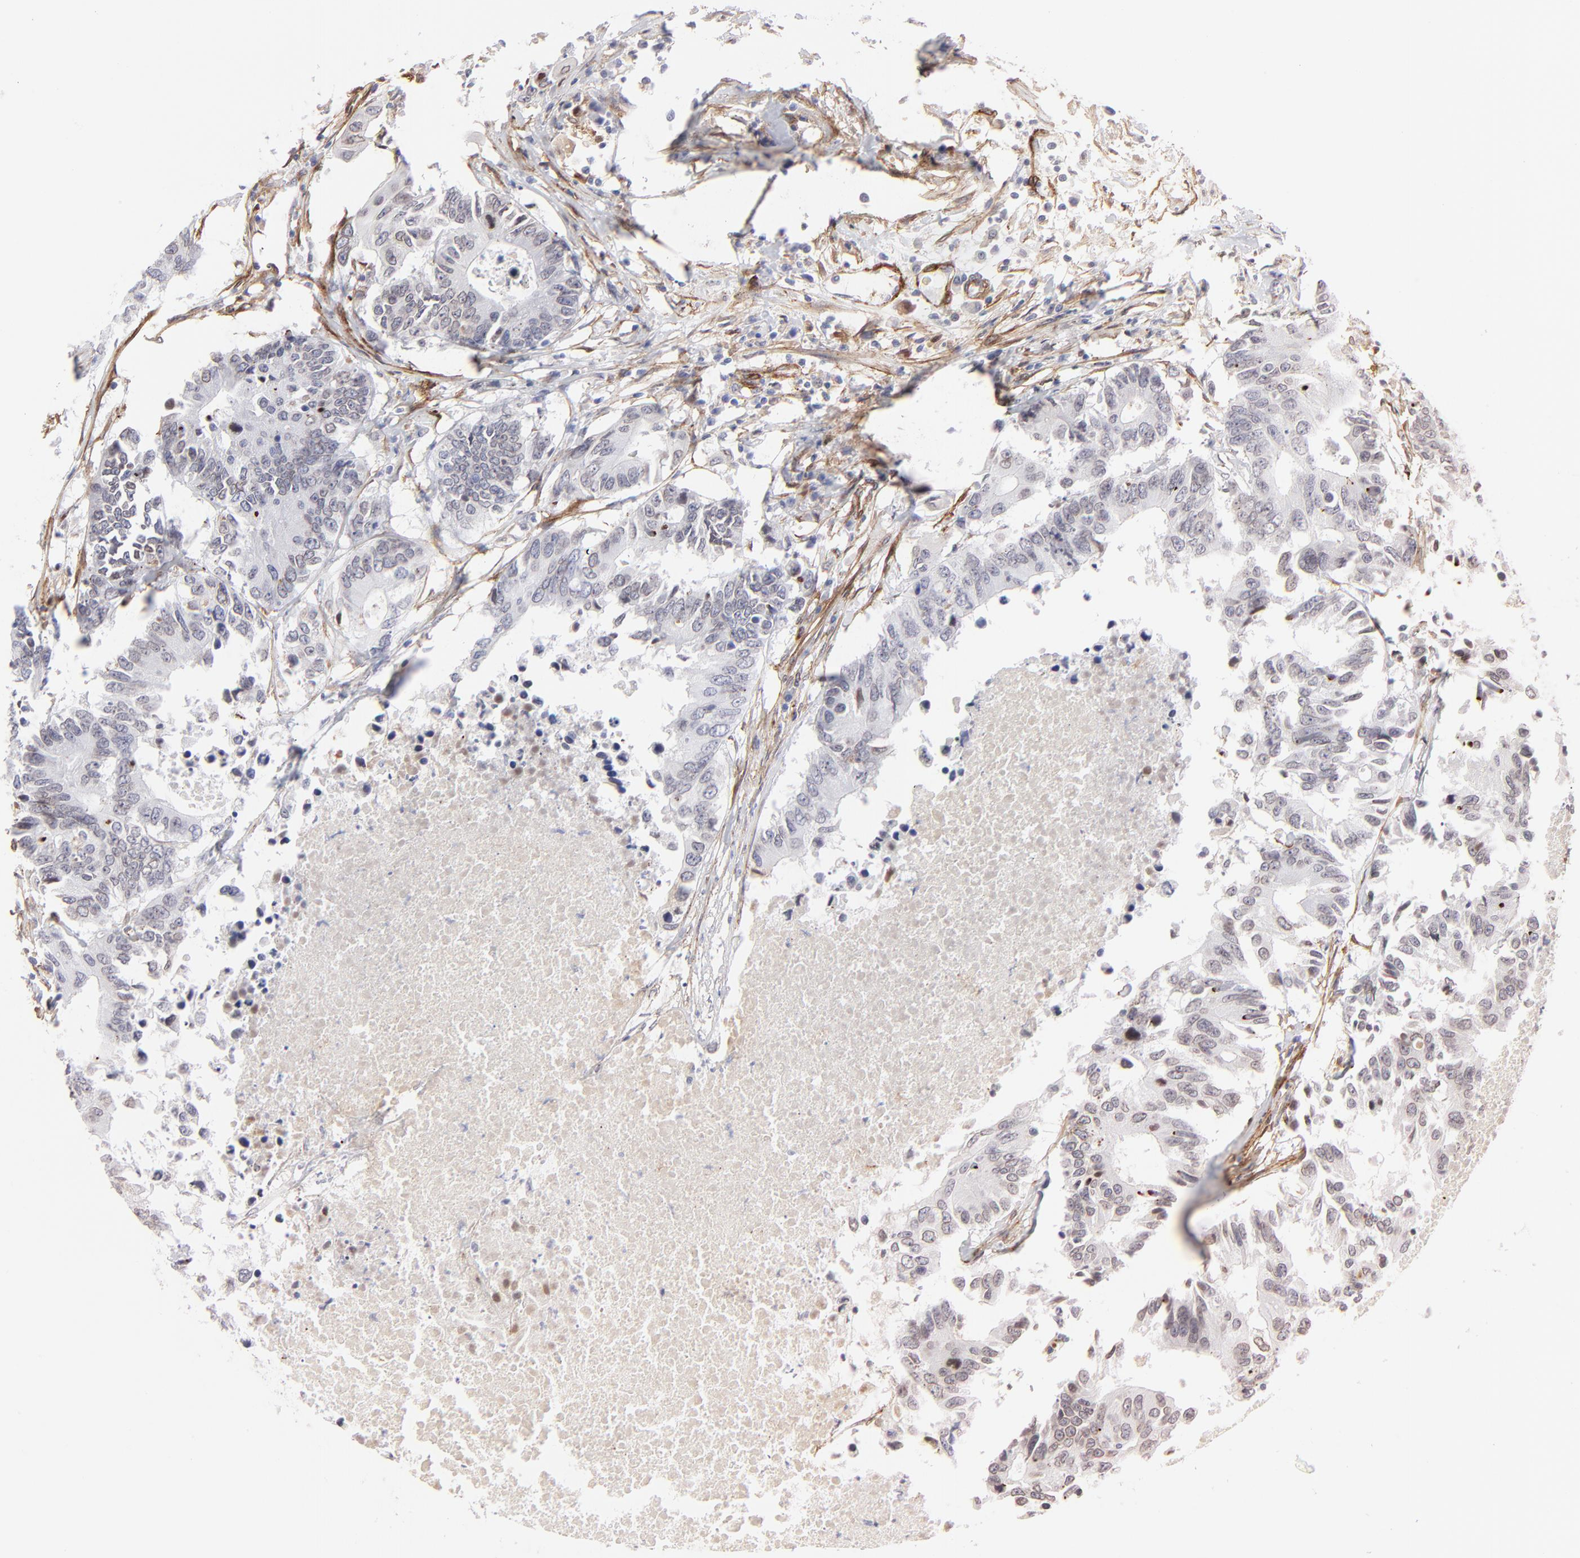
{"staining": {"intensity": "negative", "quantity": "none", "location": "none"}, "tissue": "colorectal cancer", "cell_type": "Tumor cells", "image_type": "cancer", "snomed": [{"axis": "morphology", "description": "Adenocarcinoma, NOS"}, {"axis": "topography", "description": "Colon"}], "caption": "Immunohistochemistry histopathology image of colorectal adenocarcinoma stained for a protein (brown), which shows no staining in tumor cells.", "gene": "PDGFRB", "patient": {"sex": "male", "age": 71}}